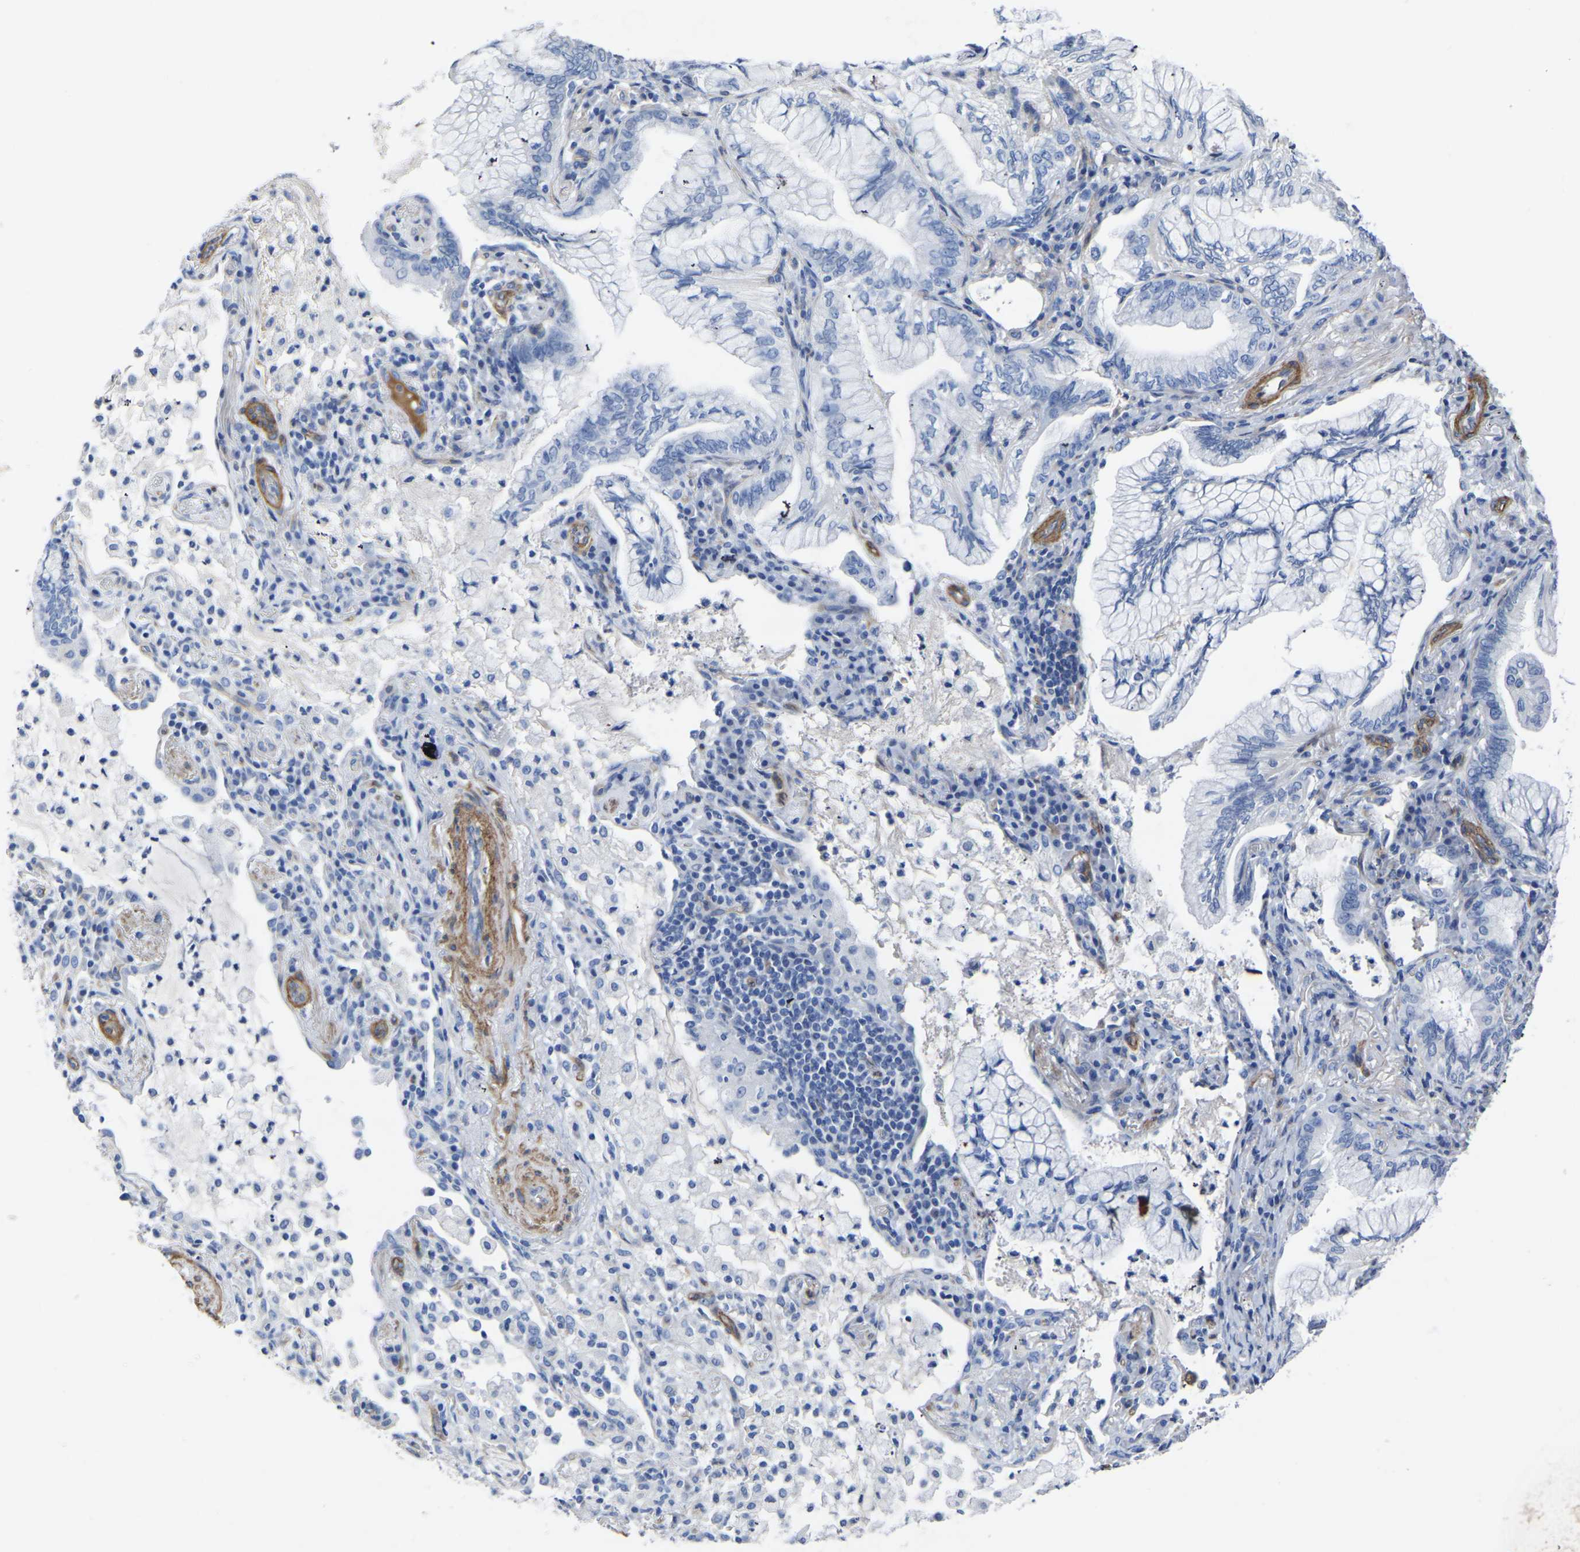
{"staining": {"intensity": "negative", "quantity": "none", "location": "none"}, "tissue": "lung cancer", "cell_type": "Tumor cells", "image_type": "cancer", "snomed": [{"axis": "morphology", "description": "Adenocarcinoma, NOS"}, {"axis": "topography", "description": "Lung"}], "caption": "Immunohistochemistry micrograph of lung adenocarcinoma stained for a protein (brown), which demonstrates no positivity in tumor cells.", "gene": "SLC45A3", "patient": {"sex": "female", "age": 70}}